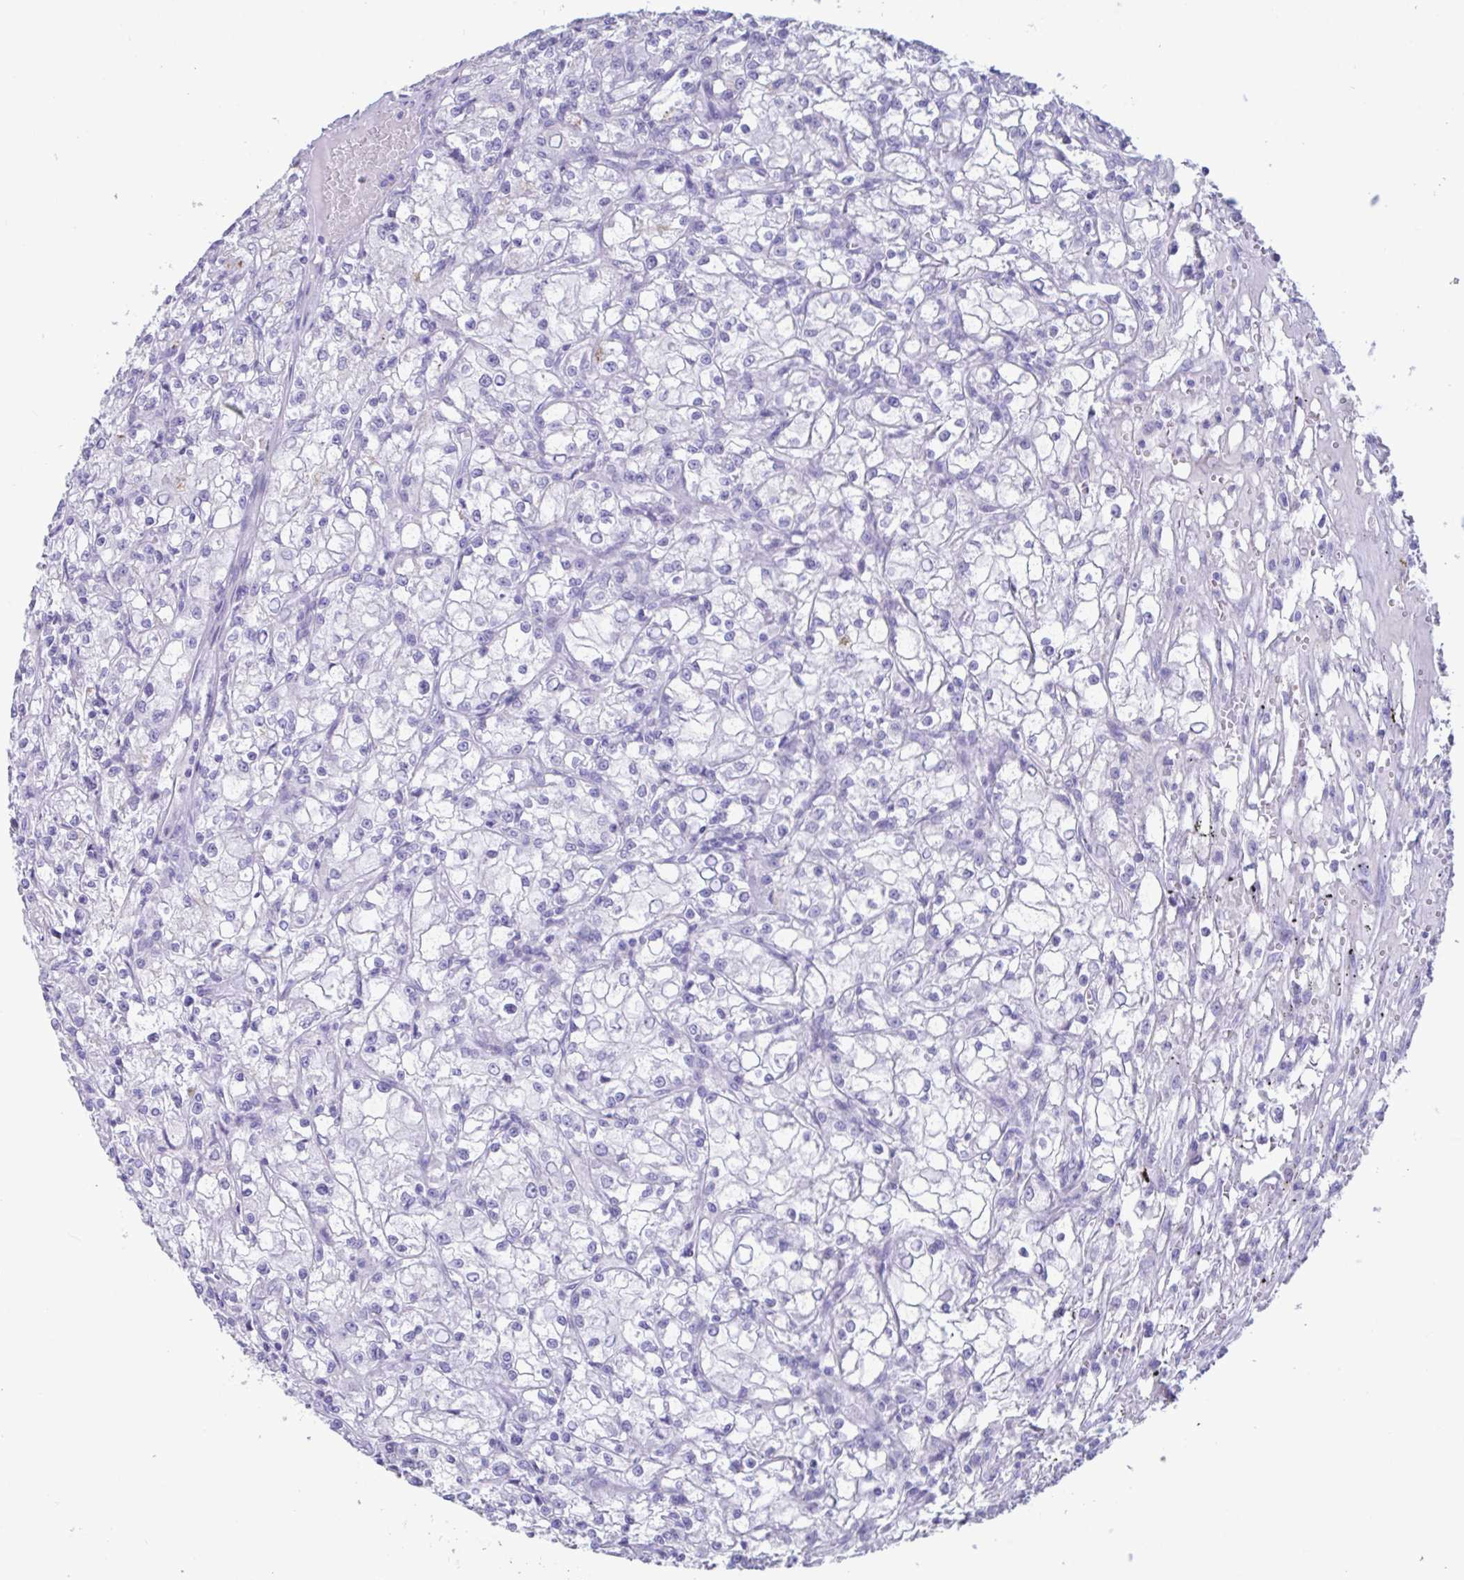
{"staining": {"intensity": "negative", "quantity": "none", "location": "none"}, "tissue": "renal cancer", "cell_type": "Tumor cells", "image_type": "cancer", "snomed": [{"axis": "morphology", "description": "Adenocarcinoma, NOS"}, {"axis": "topography", "description": "Kidney"}], "caption": "DAB (3,3'-diaminobenzidine) immunohistochemical staining of human renal cancer (adenocarcinoma) displays no significant expression in tumor cells.", "gene": "TNNC1", "patient": {"sex": "female", "age": 59}}